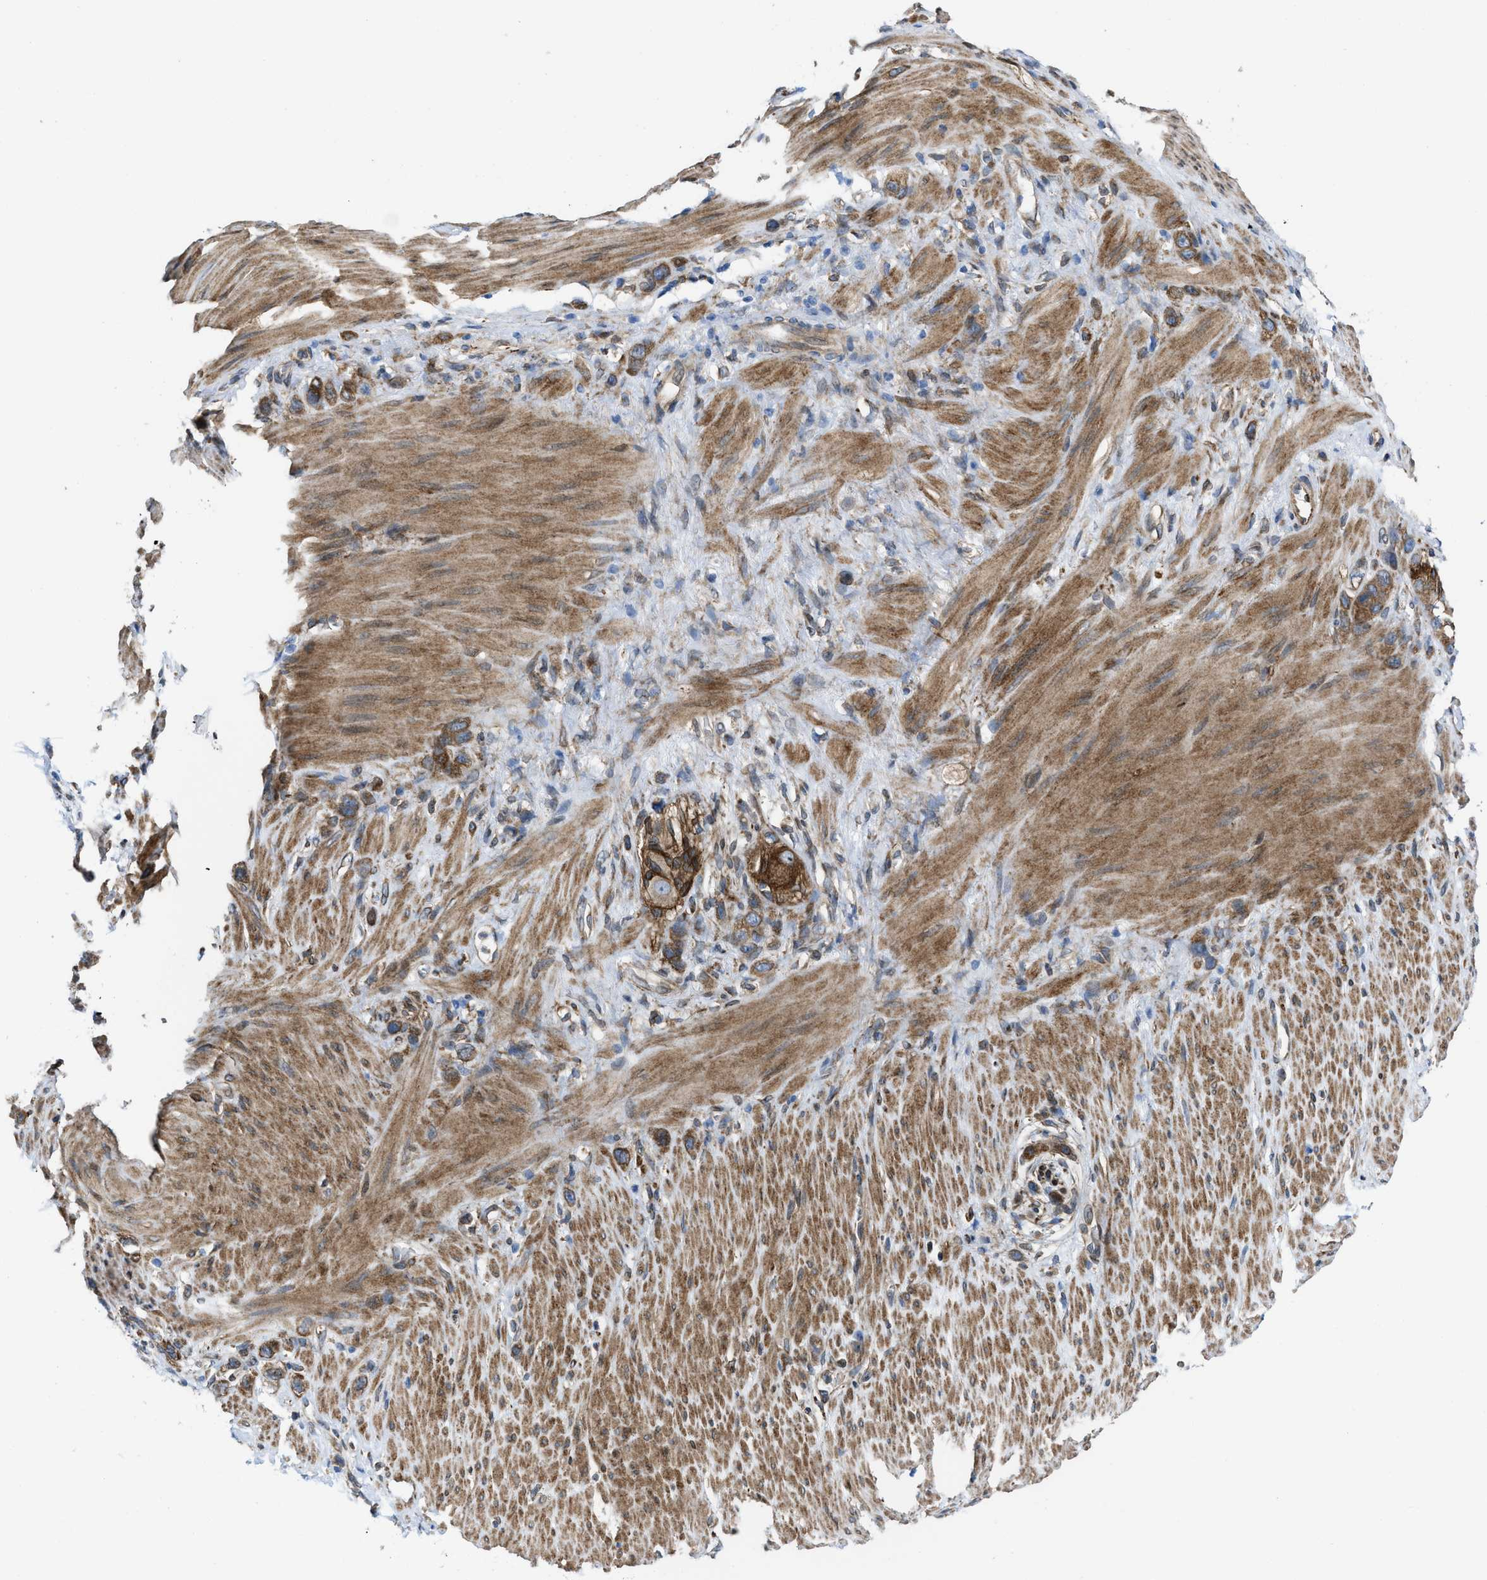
{"staining": {"intensity": "strong", "quantity": ">75%", "location": "cytoplasmic/membranous"}, "tissue": "stomach cancer", "cell_type": "Tumor cells", "image_type": "cancer", "snomed": [{"axis": "morphology", "description": "Adenocarcinoma, NOS"}, {"axis": "morphology", "description": "Adenocarcinoma, High grade"}, {"axis": "topography", "description": "Stomach, upper"}, {"axis": "topography", "description": "Stomach, lower"}], "caption": "A histopathology image of stomach cancer stained for a protein shows strong cytoplasmic/membranous brown staining in tumor cells. (DAB IHC, brown staining for protein, blue staining for nuclei).", "gene": "ERLIN2", "patient": {"sex": "female", "age": 65}}